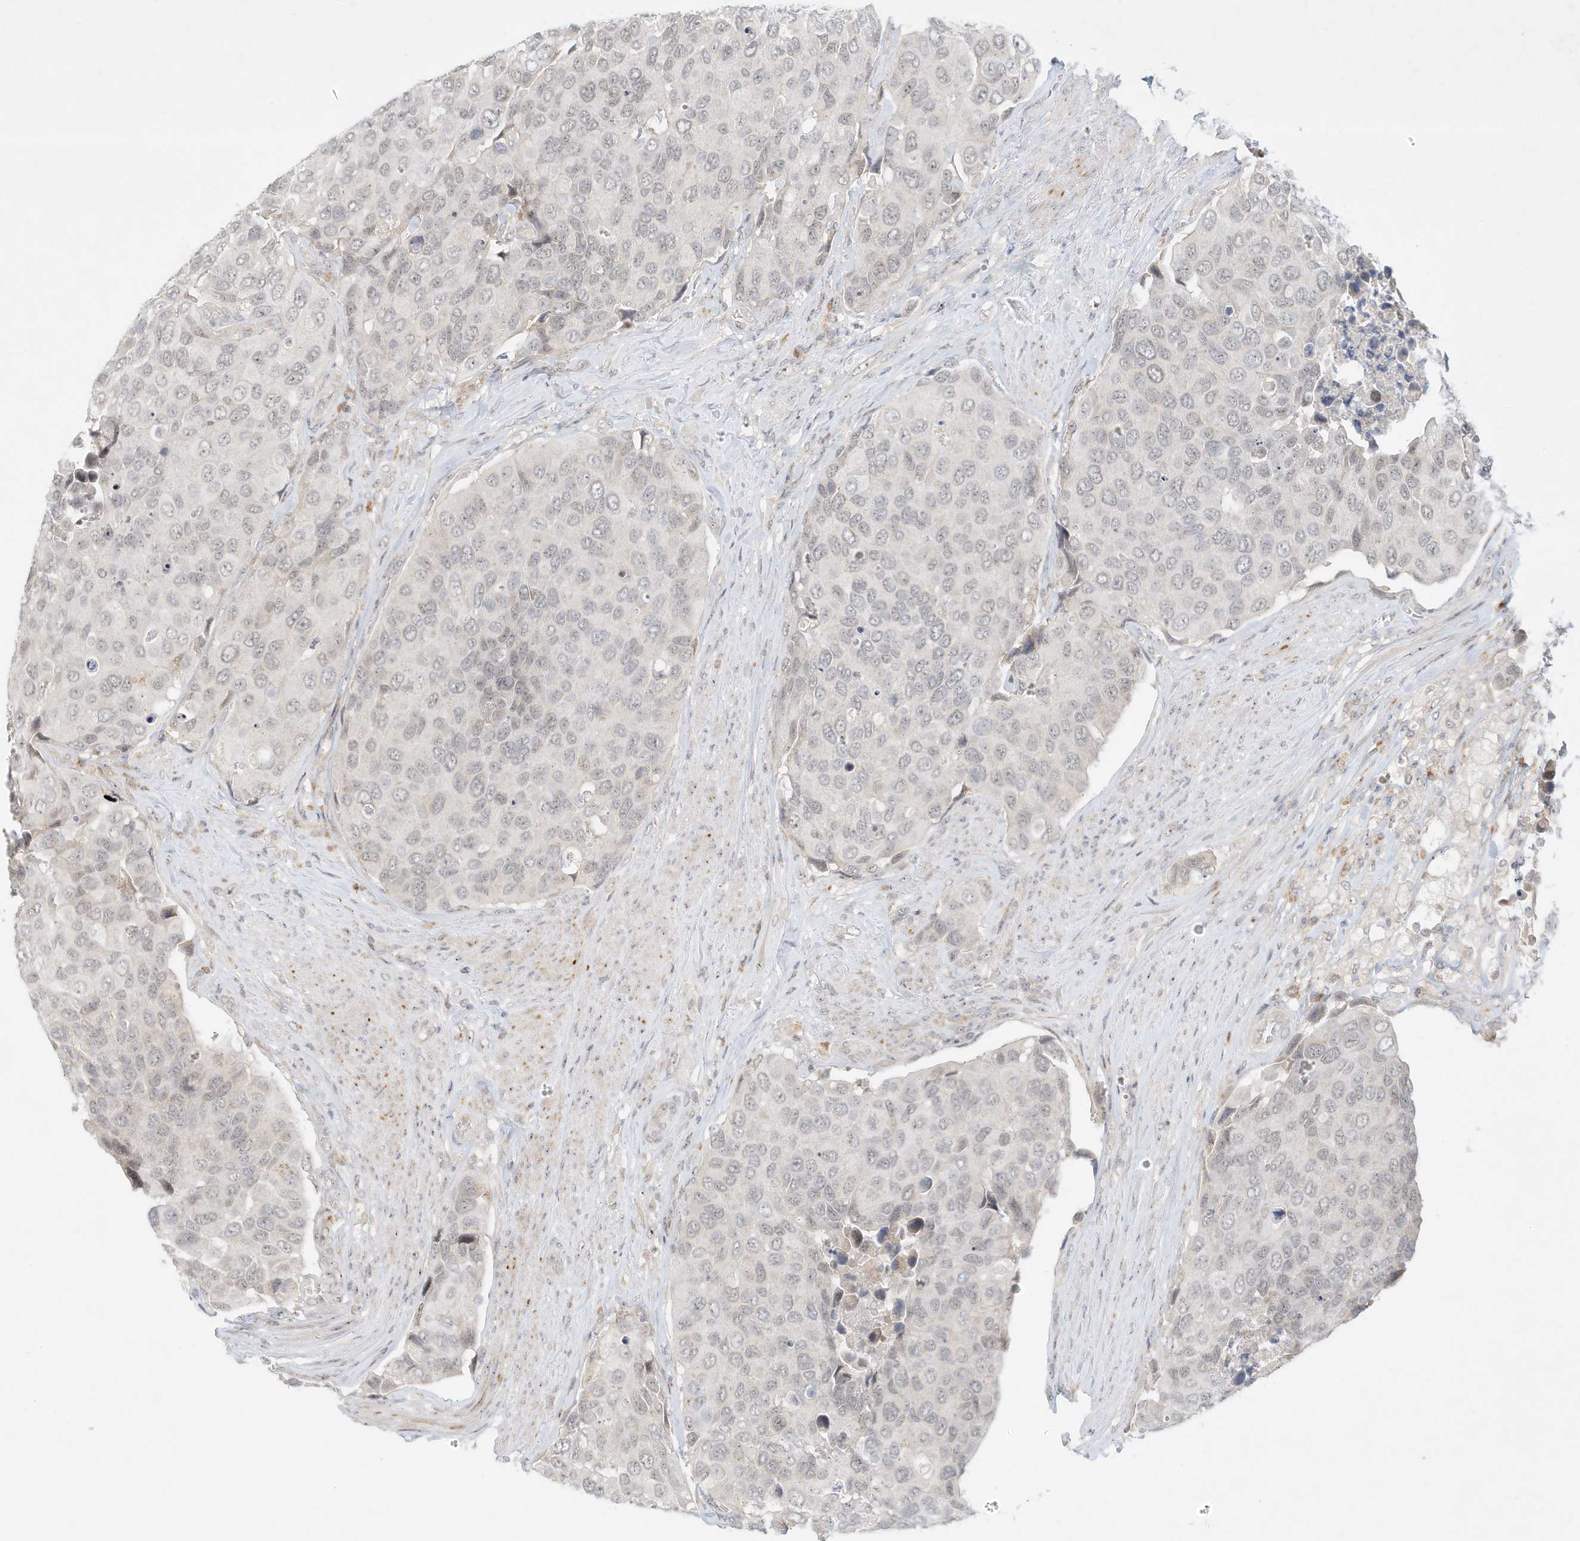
{"staining": {"intensity": "weak", "quantity": "25%-75%", "location": "nuclear"}, "tissue": "urothelial cancer", "cell_type": "Tumor cells", "image_type": "cancer", "snomed": [{"axis": "morphology", "description": "Urothelial carcinoma, High grade"}, {"axis": "topography", "description": "Urinary bladder"}], "caption": "IHC micrograph of human urothelial carcinoma (high-grade) stained for a protein (brown), which demonstrates low levels of weak nuclear staining in approximately 25%-75% of tumor cells.", "gene": "PAK6", "patient": {"sex": "male", "age": 74}}